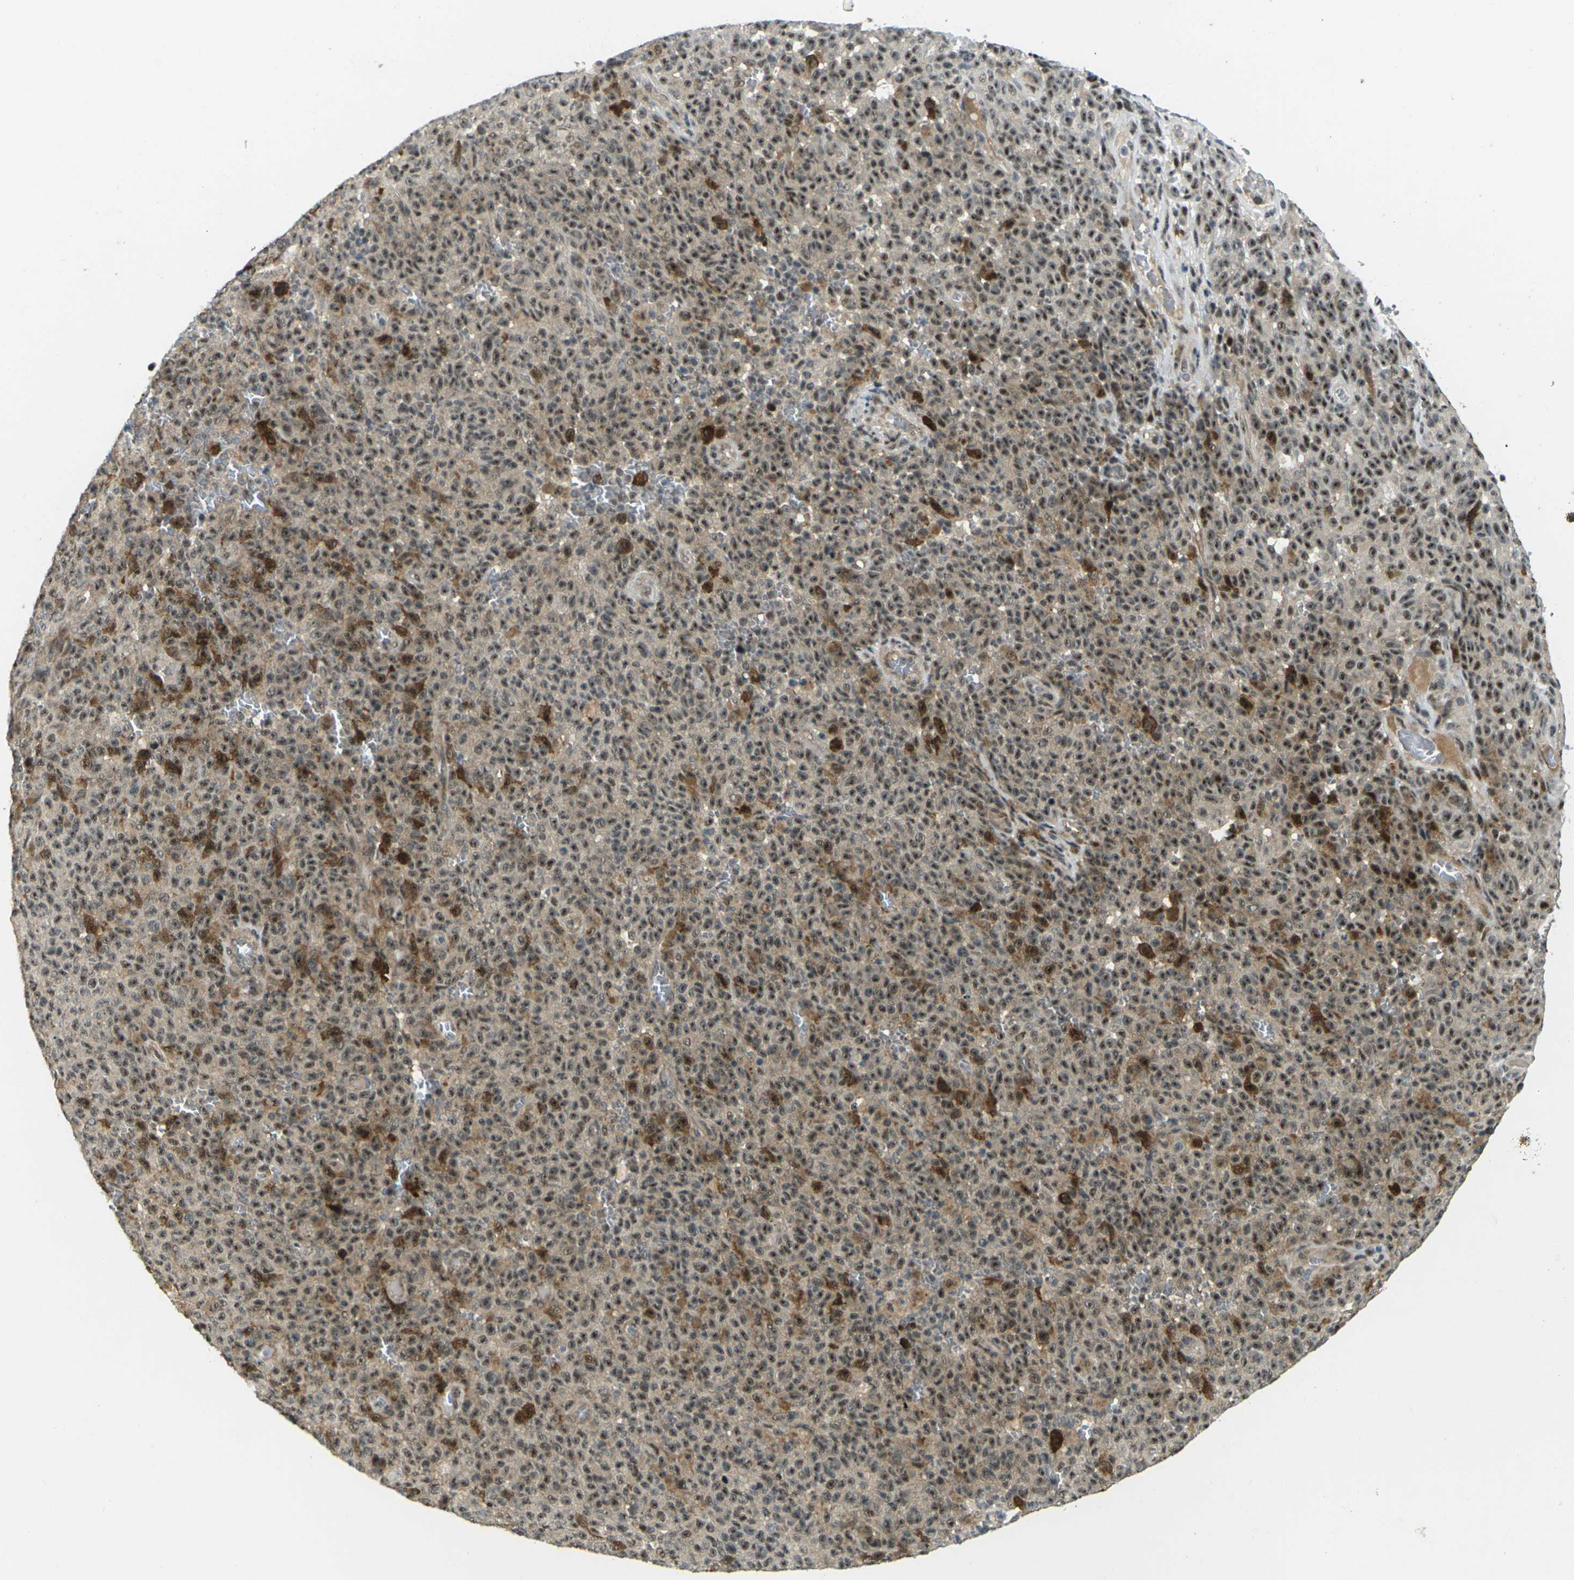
{"staining": {"intensity": "moderate", "quantity": ">75%", "location": "cytoplasmic/membranous,nuclear"}, "tissue": "melanoma", "cell_type": "Tumor cells", "image_type": "cancer", "snomed": [{"axis": "morphology", "description": "Malignant melanoma, NOS"}, {"axis": "topography", "description": "Skin"}], "caption": "Malignant melanoma stained with a brown dye exhibits moderate cytoplasmic/membranous and nuclear positive staining in about >75% of tumor cells.", "gene": "UBE2S", "patient": {"sex": "female", "age": 82}}